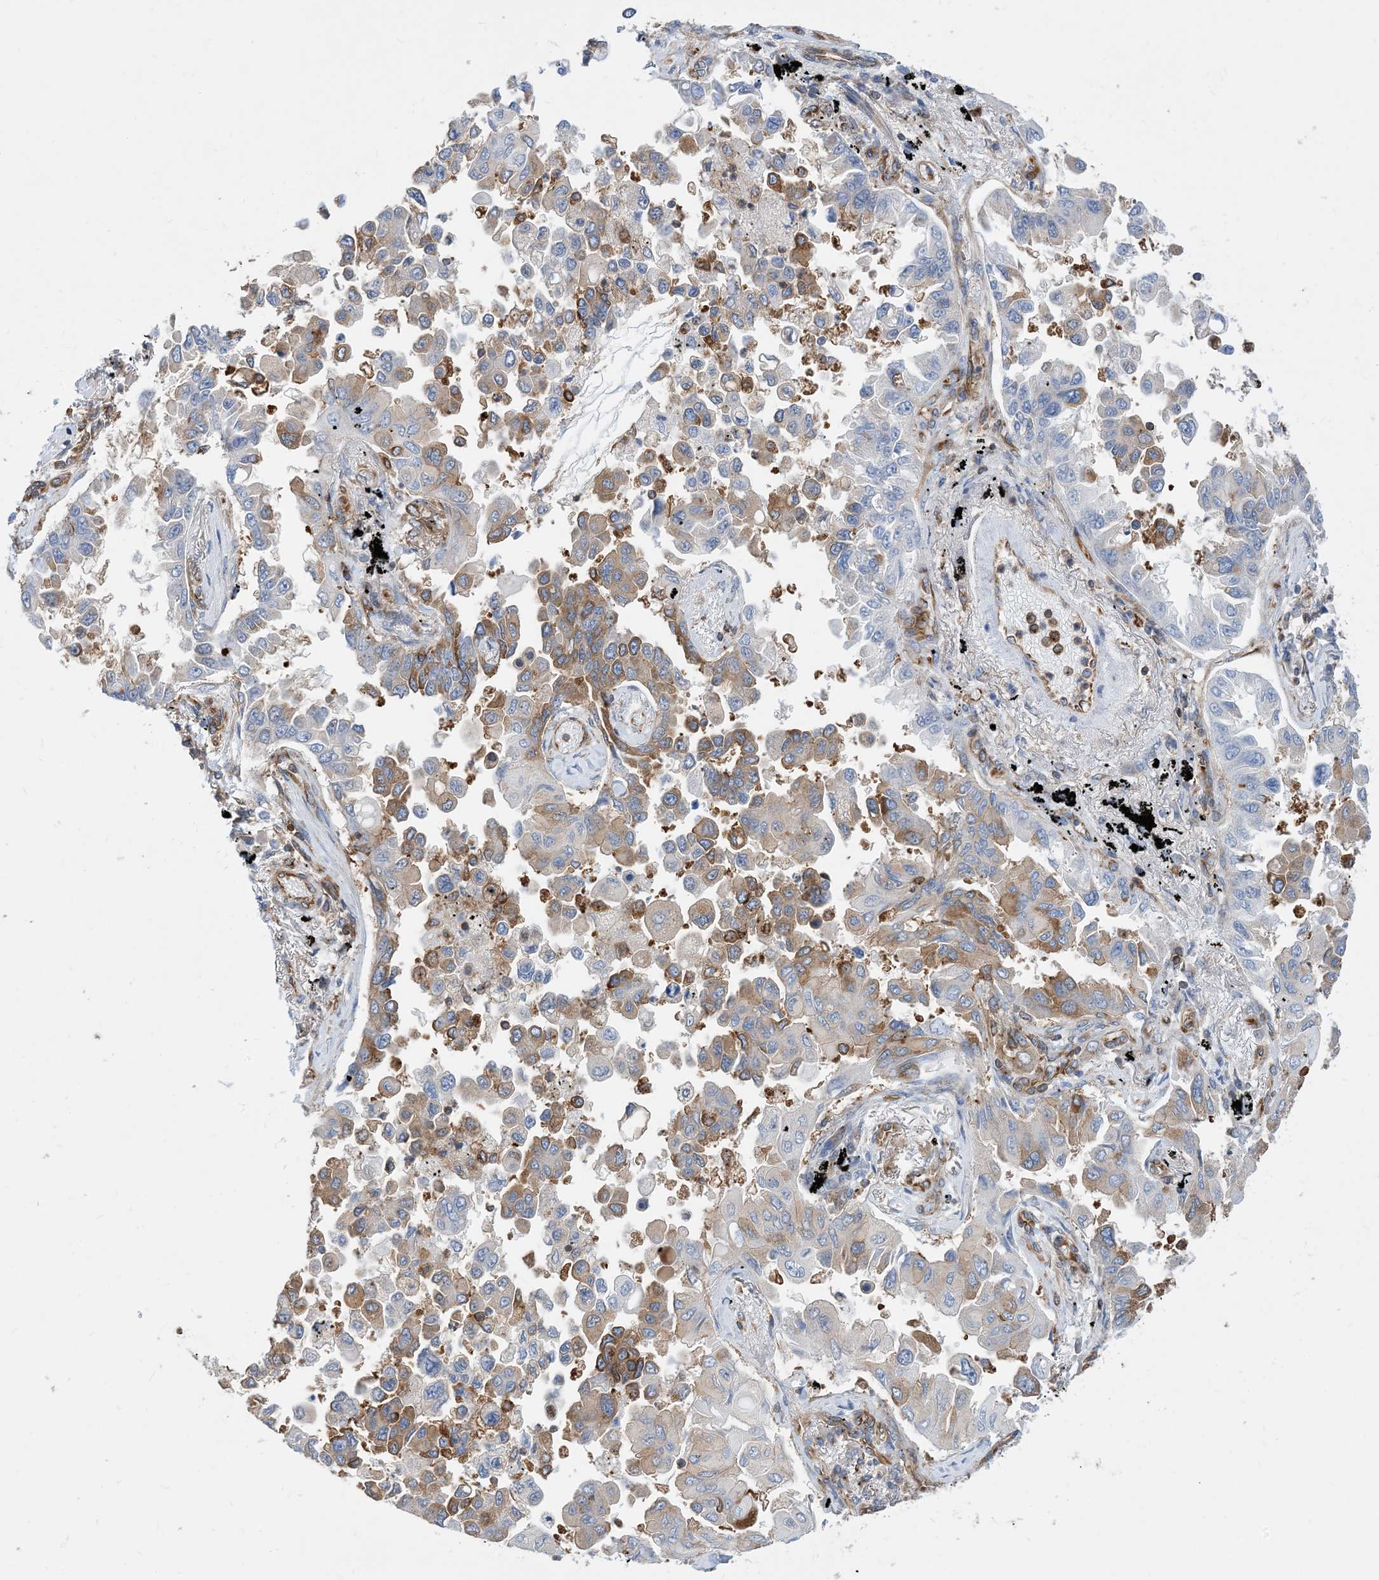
{"staining": {"intensity": "strong", "quantity": "25%-75%", "location": "cytoplasmic/membranous"}, "tissue": "lung cancer", "cell_type": "Tumor cells", "image_type": "cancer", "snomed": [{"axis": "morphology", "description": "Adenocarcinoma, NOS"}, {"axis": "topography", "description": "Lung"}], "caption": "Approximately 25%-75% of tumor cells in lung adenocarcinoma display strong cytoplasmic/membranous protein positivity as visualized by brown immunohistochemical staining.", "gene": "DYNC1LI1", "patient": {"sex": "female", "age": 67}}